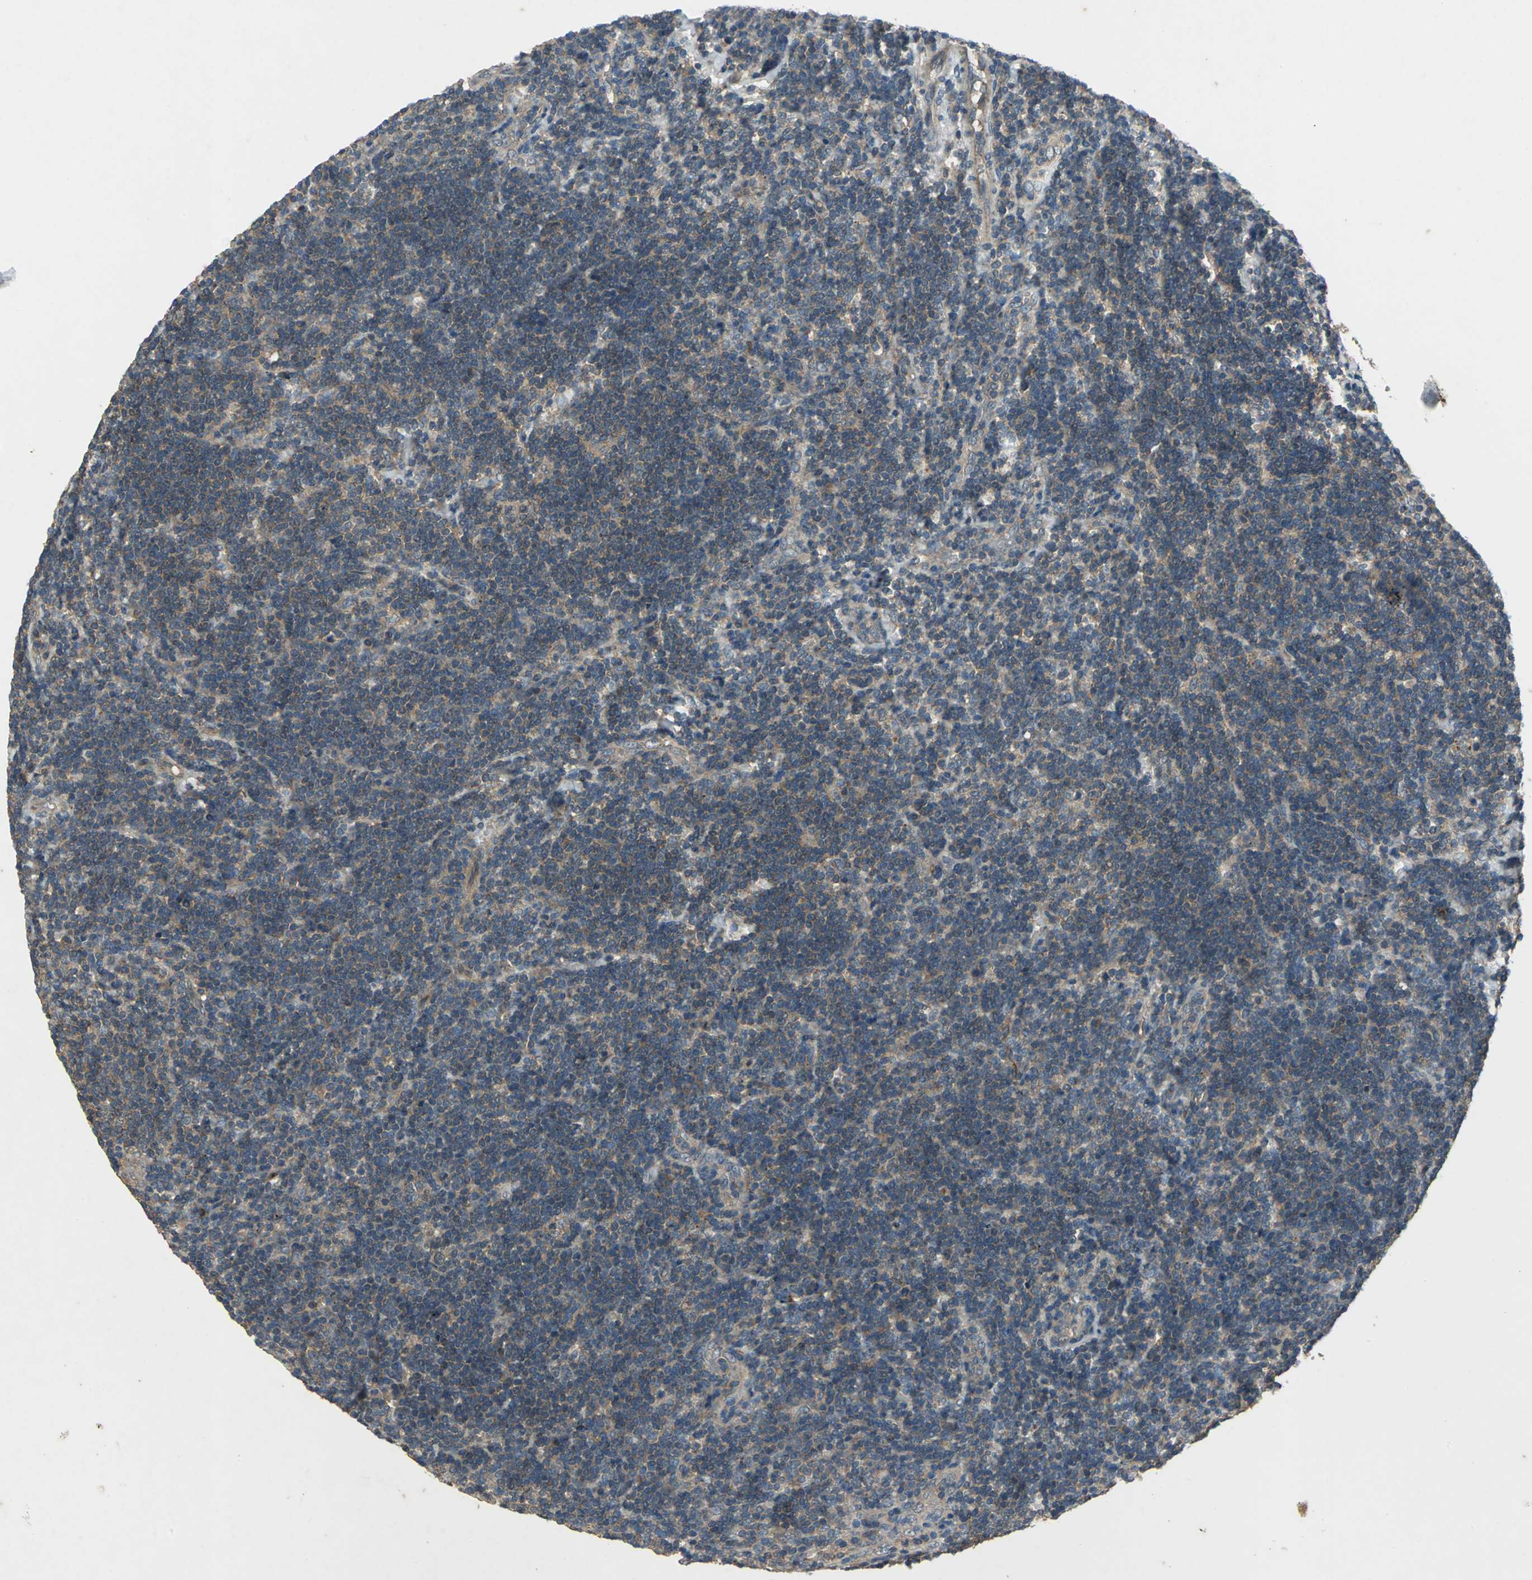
{"staining": {"intensity": "moderate", "quantity": ">75%", "location": "cytoplasmic/membranous"}, "tissue": "lymphoma", "cell_type": "Tumor cells", "image_type": "cancer", "snomed": [{"axis": "morphology", "description": "Malignant lymphoma, non-Hodgkin's type, Low grade"}, {"axis": "topography", "description": "Lymph node"}], "caption": "Tumor cells show medium levels of moderate cytoplasmic/membranous staining in approximately >75% of cells in human lymphoma.", "gene": "EMCN", "patient": {"sex": "male", "age": 70}}